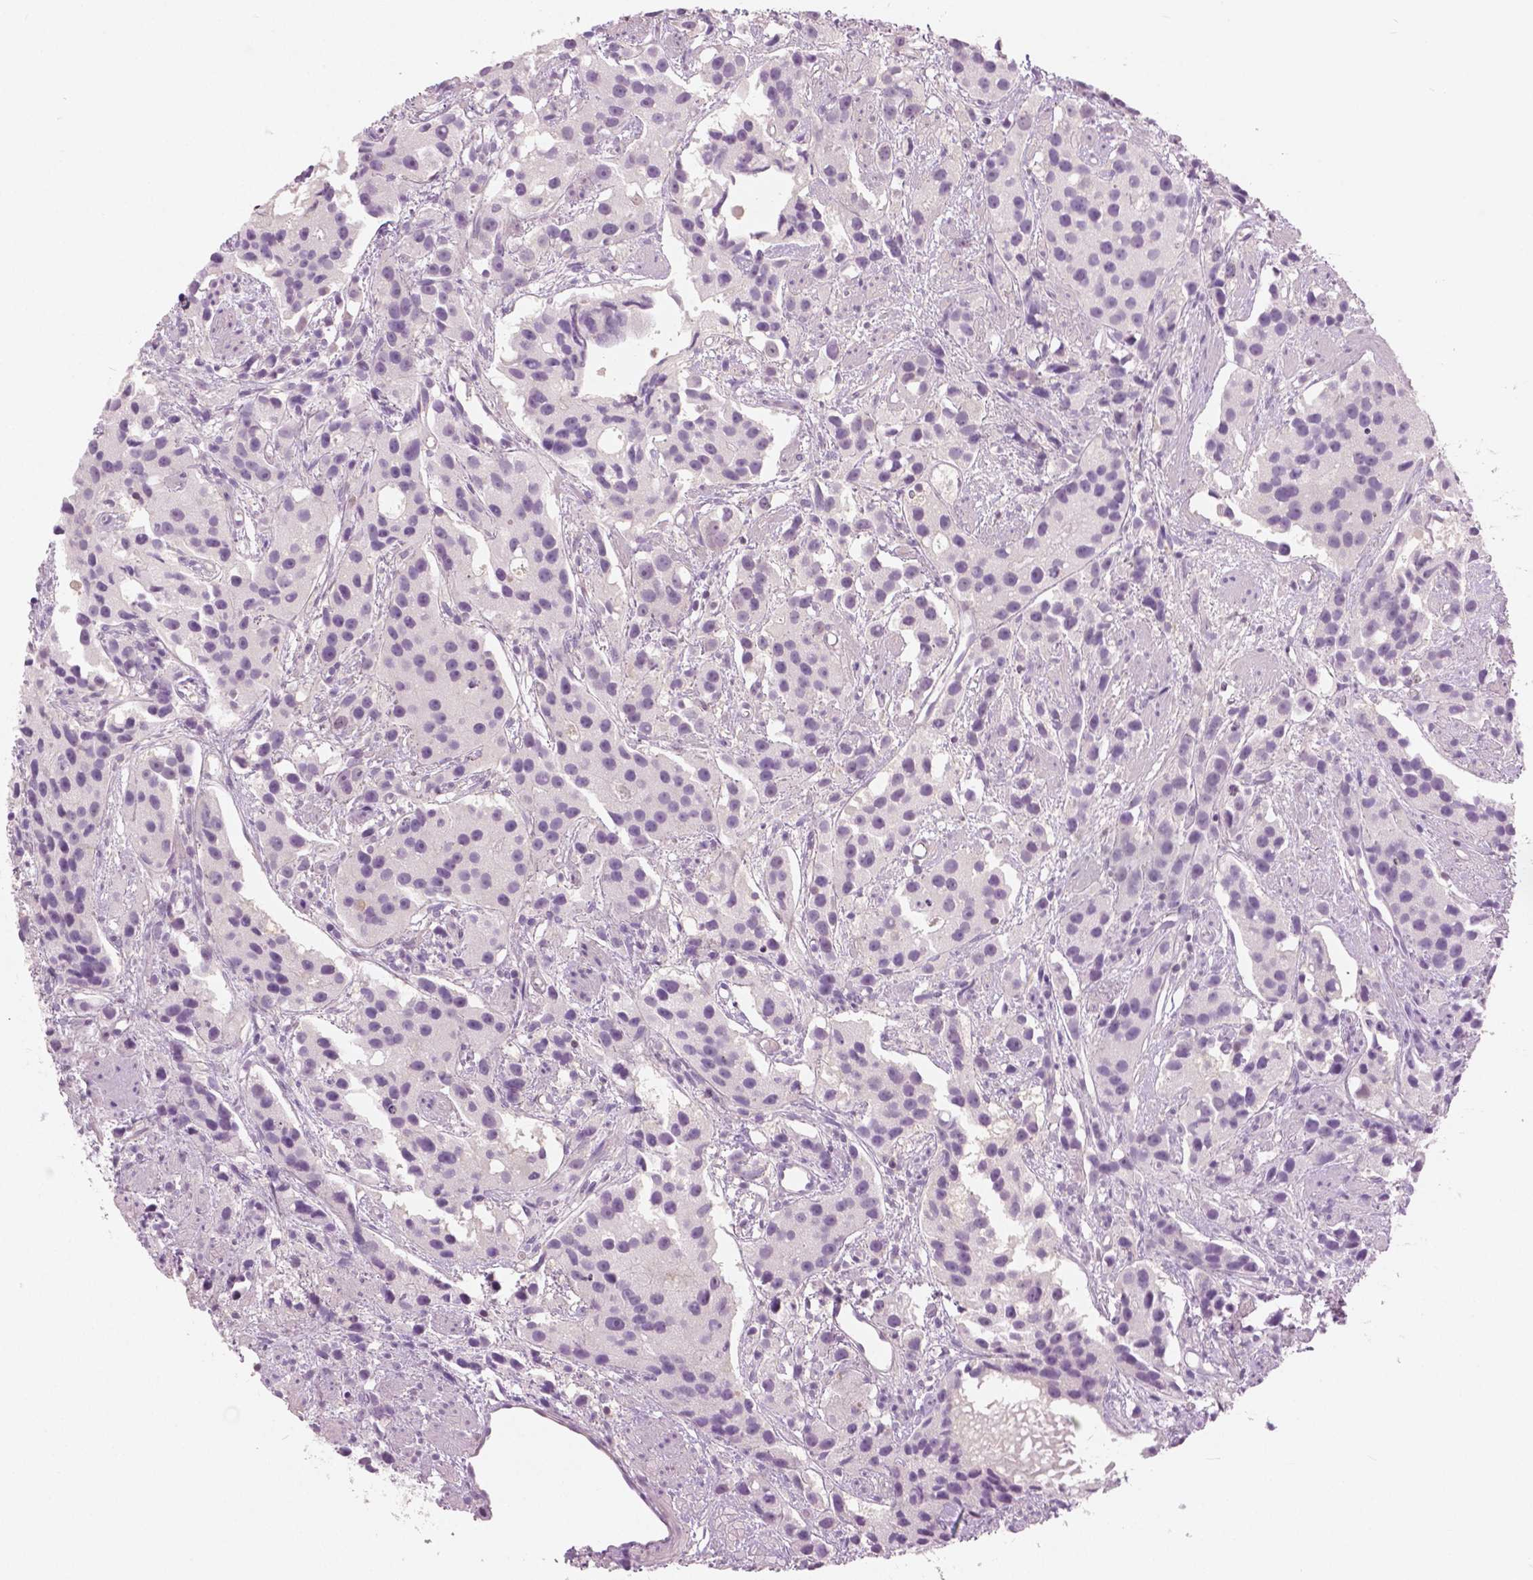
{"staining": {"intensity": "negative", "quantity": "none", "location": "none"}, "tissue": "prostate cancer", "cell_type": "Tumor cells", "image_type": "cancer", "snomed": [{"axis": "morphology", "description": "Adenocarcinoma, High grade"}, {"axis": "topography", "description": "Prostate"}], "caption": "High power microscopy photomicrograph of an immunohistochemistry photomicrograph of prostate cancer, revealing no significant expression in tumor cells. The staining is performed using DAB brown chromogen with nuclei counter-stained in using hematoxylin.", "gene": "GALM", "patient": {"sex": "male", "age": 68}}